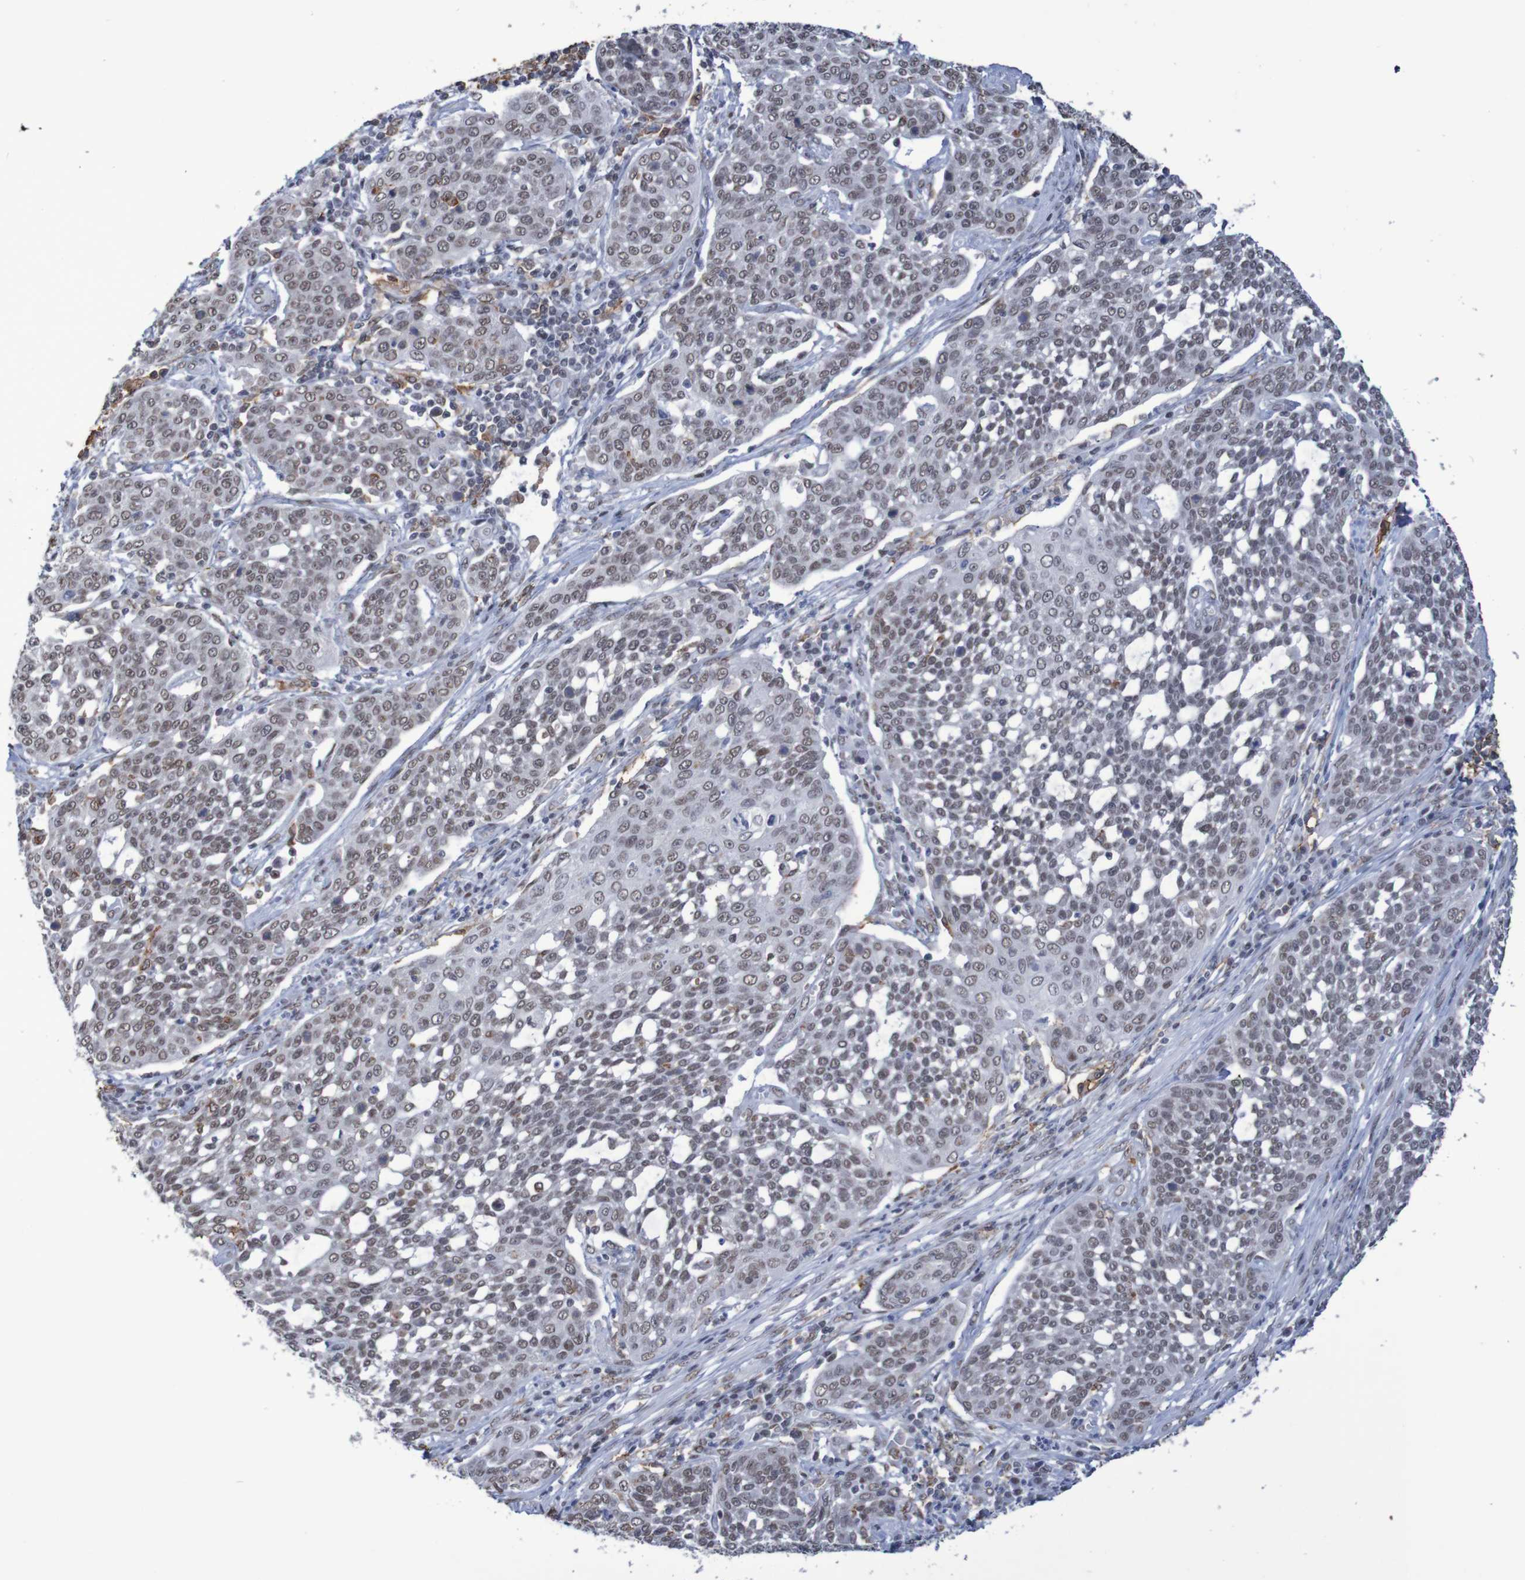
{"staining": {"intensity": "weak", "quantity": ">75%", "location": "nuclear"}, "tissue": "cervical cancer", "cell_type": "Tumor cells", "image_type": "cancer", "snomed": [{"axis": "morphology", "description": "Squamous cell carcinoma, NOS"}, {"axis": "topography", "description": "Cervix"}], "caption": "The micrograph reveals immunohistochemical staining of cervical cancer. There is weak nuclear expression is present in approximately >75% of tumor cells. (Stains: DAB (3,3'-diaminobenzidine) in brown, nuclei in blue, Microscopy: brightfield microscopy at high magnification).", "gene": "MRTFB", "patient": {"sex": "female", "age": 34}}